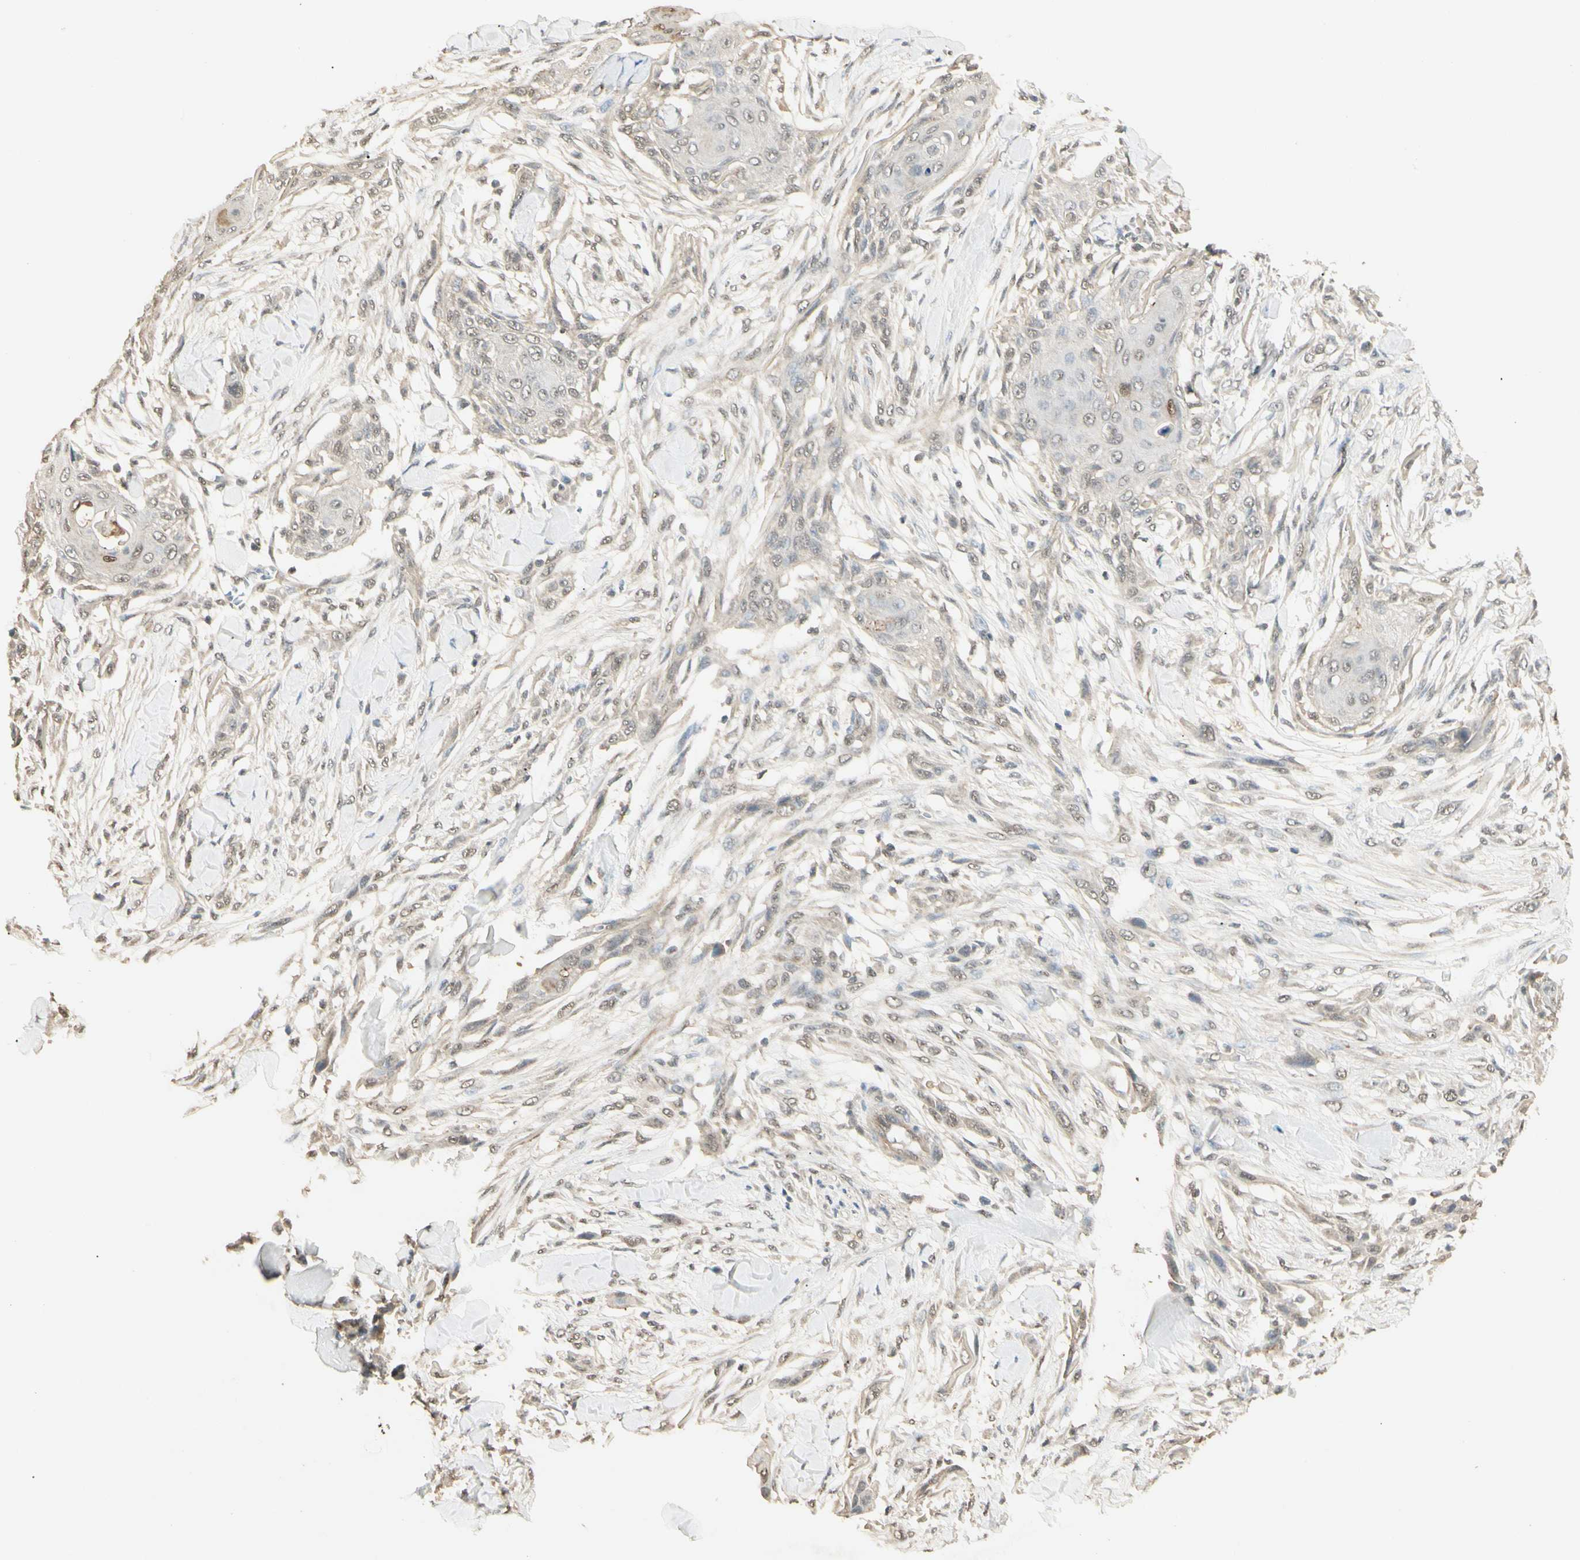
{"staining": {"intensity": "negative", "quantity": "none", "location": "none"}, "tissue": "skin cancer", "cell_type": "Tumor cells", "image_type": "cancer", "snomed": [{"axis": "morphology", "description": "Squamous cell carcinoma, NOS"}, {"axis": "topography", "description": "Skin"}], "caption": "A micrograph of skin cancer (squamous cell carcinoma) stained for a protein shows no brown staining in tumor cells.", "gene": "SGCA", "patient": {"sex": "female", "age": 59}}